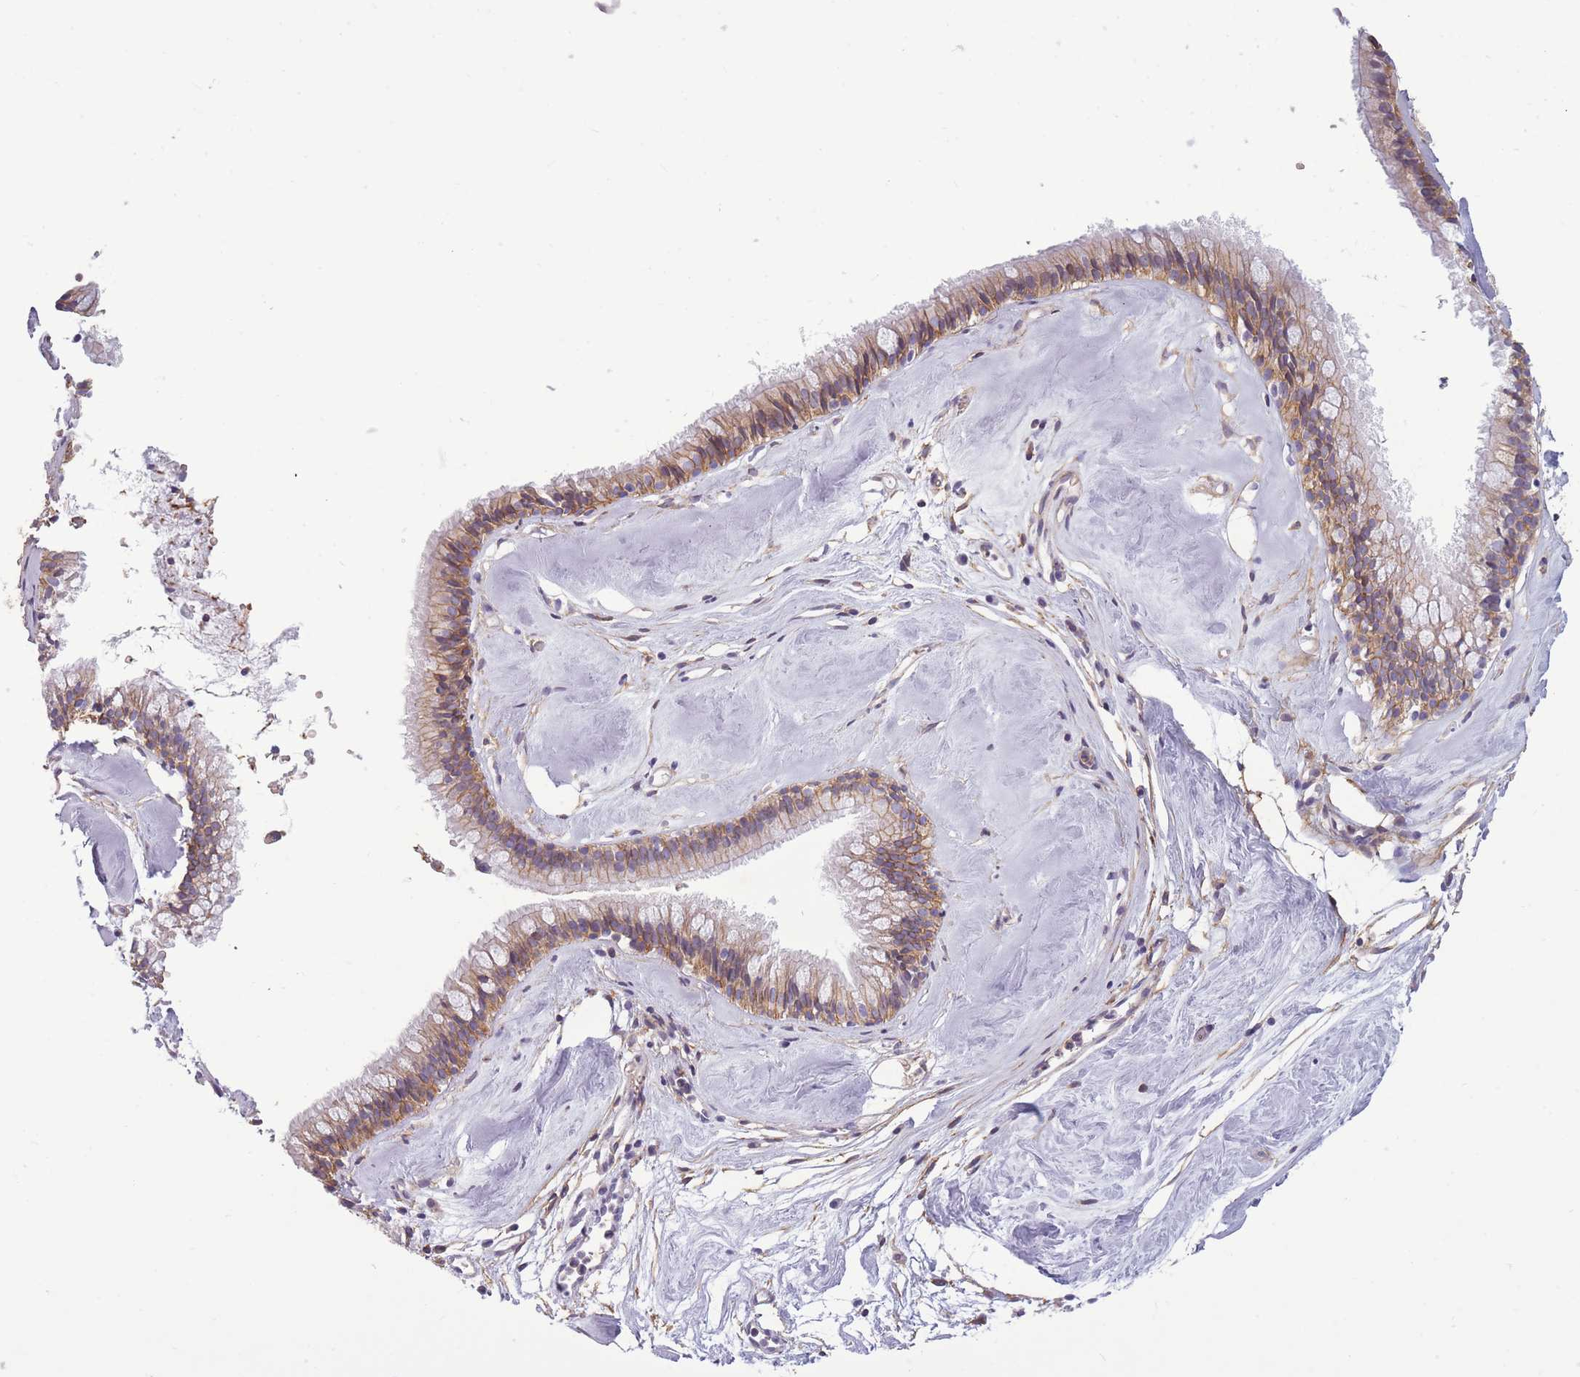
{"staining": {"intensity": "moderate", "quantity": "25%-75%", "location": "cytoplasmic/membranous"}, "tissue": "nasopharynx", "cell_type": "Respiratory epithelial cells", "image_type": "normal", "snomed": [{"axis": "morphology", "description": "Normal tissue, NOS"}, {"axis": "topography", "description": "Nasopharynx"}], "caption": "Immunohistochemistry (IHC) histopathology image of normal nasopharynx: nasopharynx stained using immunohistochemistry exhibits medium levels of moderate protein expression localized specifically in the cytoplasmic/membranous of respiratory epithelial cells, appearing as a cytoplasmic/membranous brown color.", "gene": "ADD1", "patient": {"sex": "male", "age": 65}}